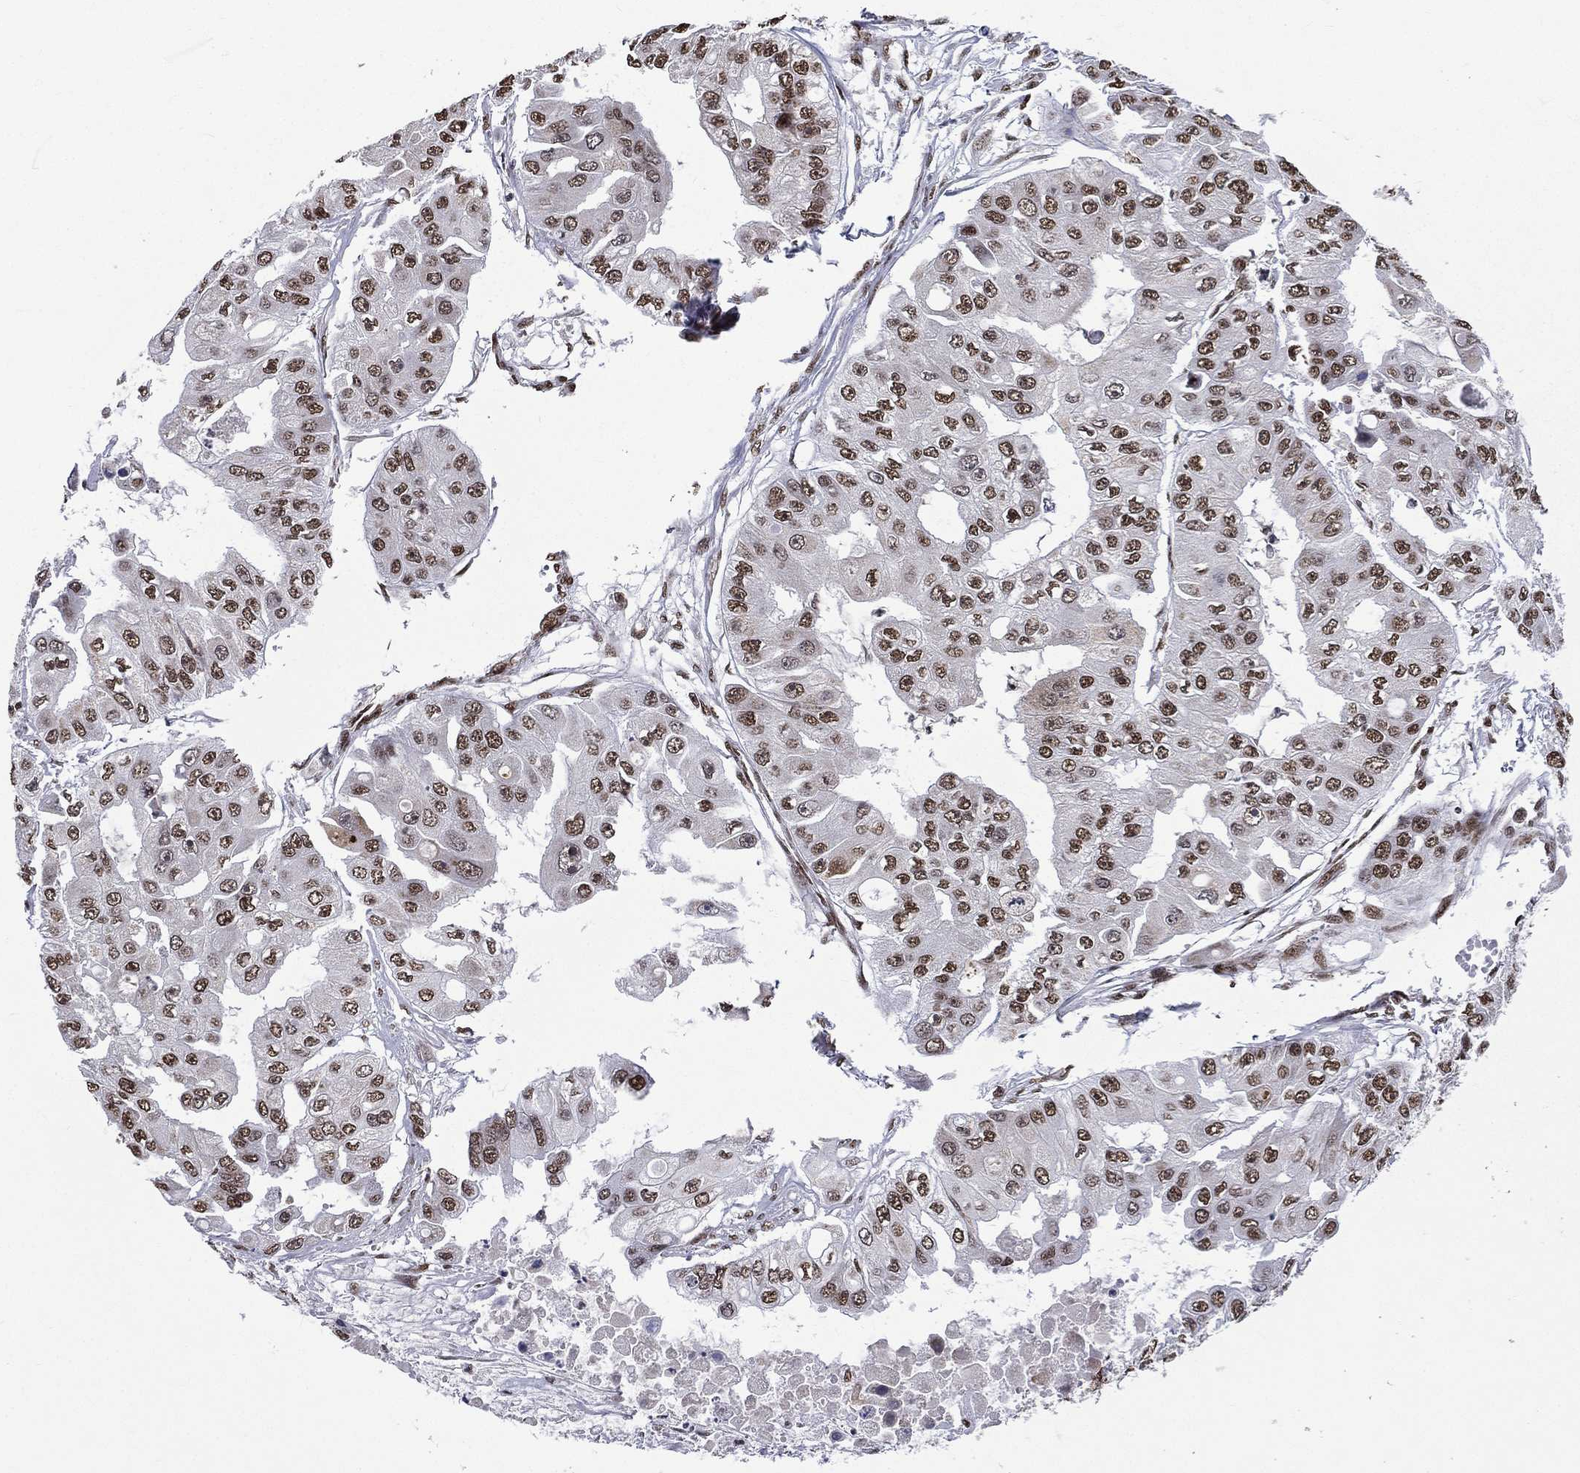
{"staining": {"intensity": "strong", "quantity": ">75%", "location": "nuclear"}, "tissue": "ovarian cancer", "cell_type": "Tumor cells", "image_type": "cancer", "snomed": [{"axis": "morphology", "description": "Cystadenocarcinoma, serous, NOS"}, {"axis": "topography", "description": "Ovary"}], "caption": "Ovarian serous cystadenocarcinoma stained for a protein displays strong nuclear positivity in tumor cells.", "gene": "C5orf24", "patient": {"sex": "female", "age": 56}}